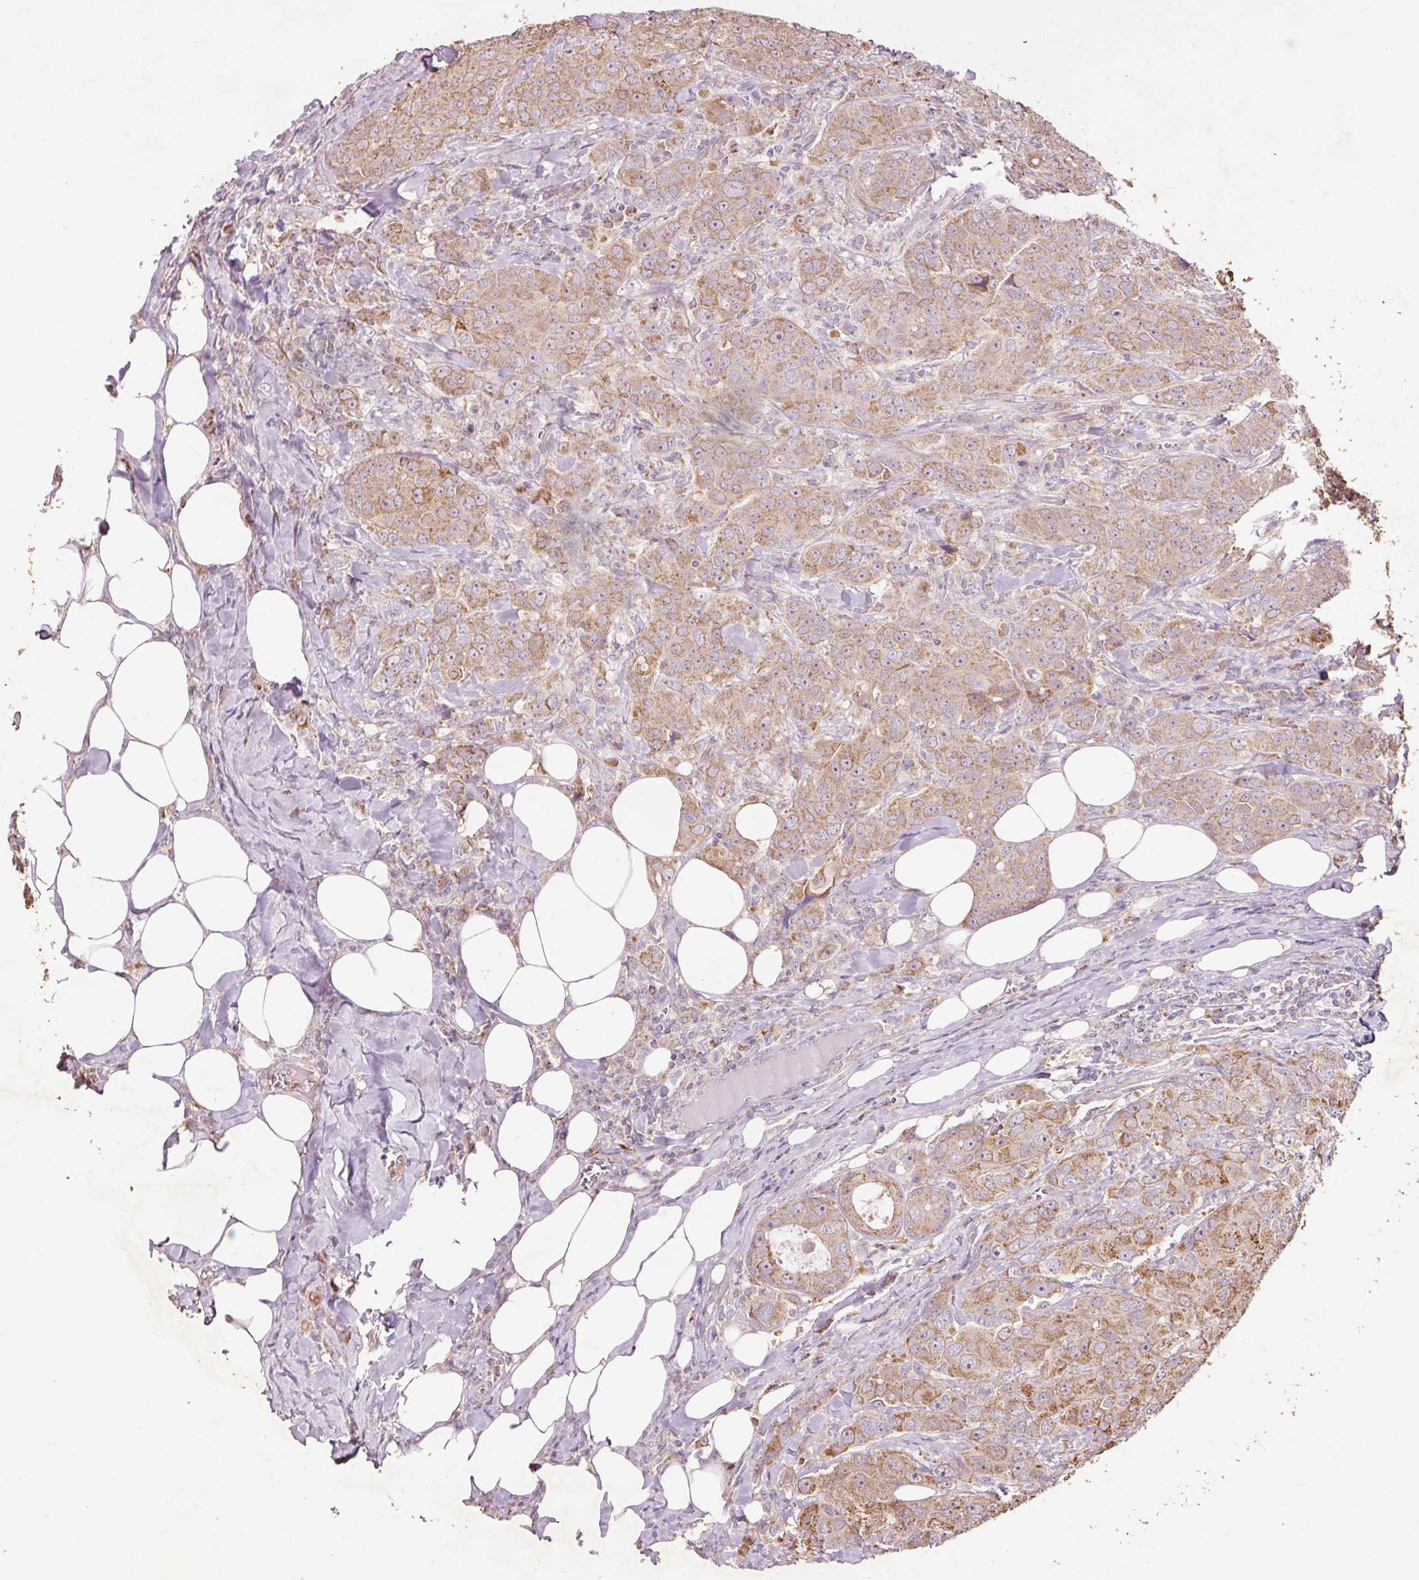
{"staining": {"intensity": "moderate", "quantity": ">75%", "location": "cytoplasmic/membranous"}, "tissue": "breast cancer", "cell_type": "Tumor cells", "image_type": "cancer", "snomed": [{"axis": "morphology", "description": "Duct carcinoma"}, {"axis": "topography", "description": "Breast"}], "caption": "Protein analysis of breast intraductal carcinoma tissue exhibits moderate cytoplasmic/membranous positivity in about >75% of tumor cells. (Brightfield microscopy of DAB IHC at high magnification).", "gene": "PRDX5", "patient": {"sex": "female", "age": 43}}